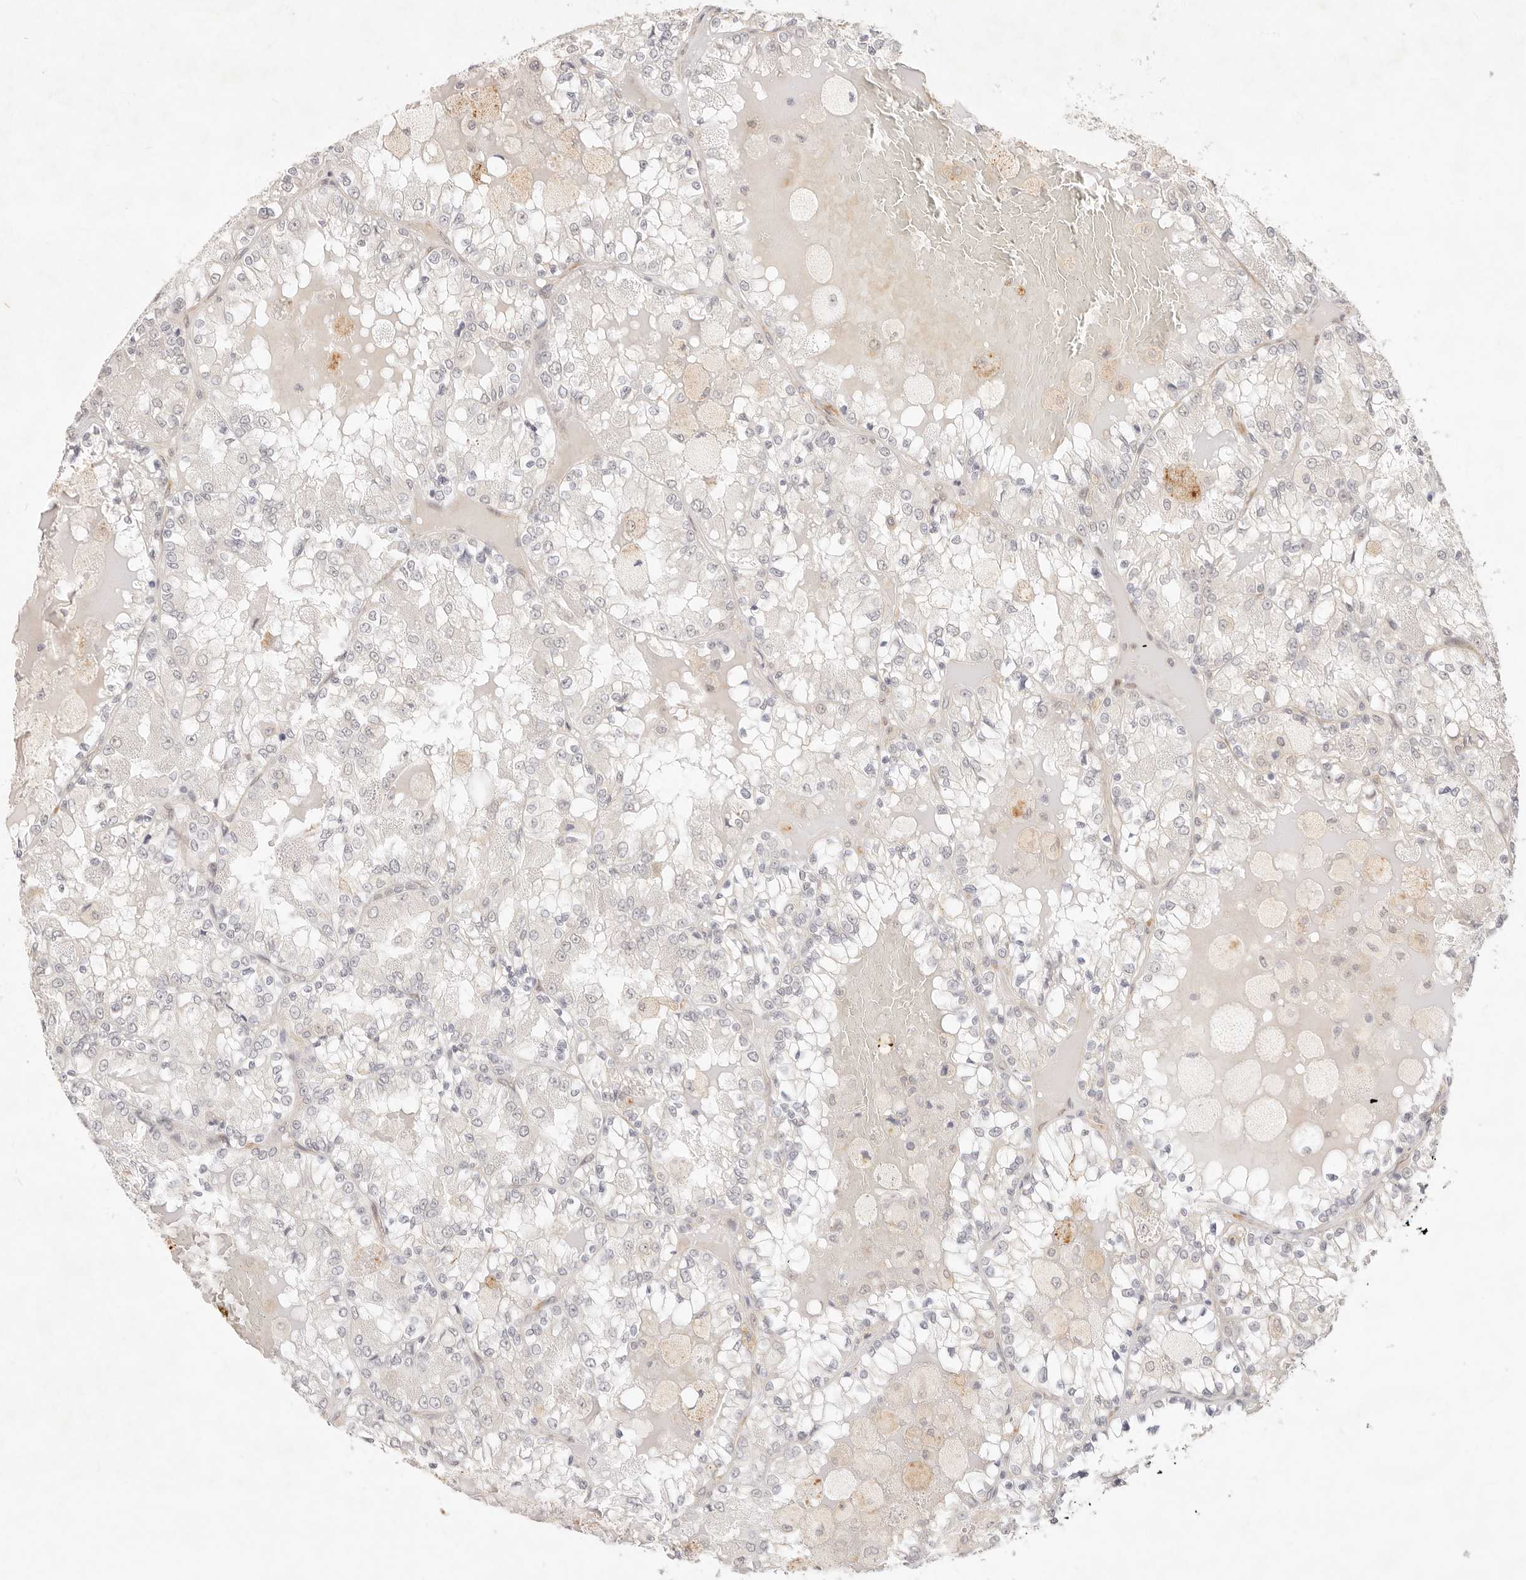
{"staining": {"intensity": "negative", "quantity": "none", "location": "none"}, "tissue": "renal cancer", "cell_type": "Tumor cells", "image_type": "cancer", "snomed": [{"axis": "morphology", "description": "Adenocarcinoma, NOS"}, {"axis": "topography", "description": "Kidney"}], "caption": "High power microscopy photomicrograph of an IHC micrograph of renal cancer (adenocarcinoma), revealing no significant positivity in tumor cells.", "gene": "GPR156", "patient": {"sex": "female", "age": 56}}